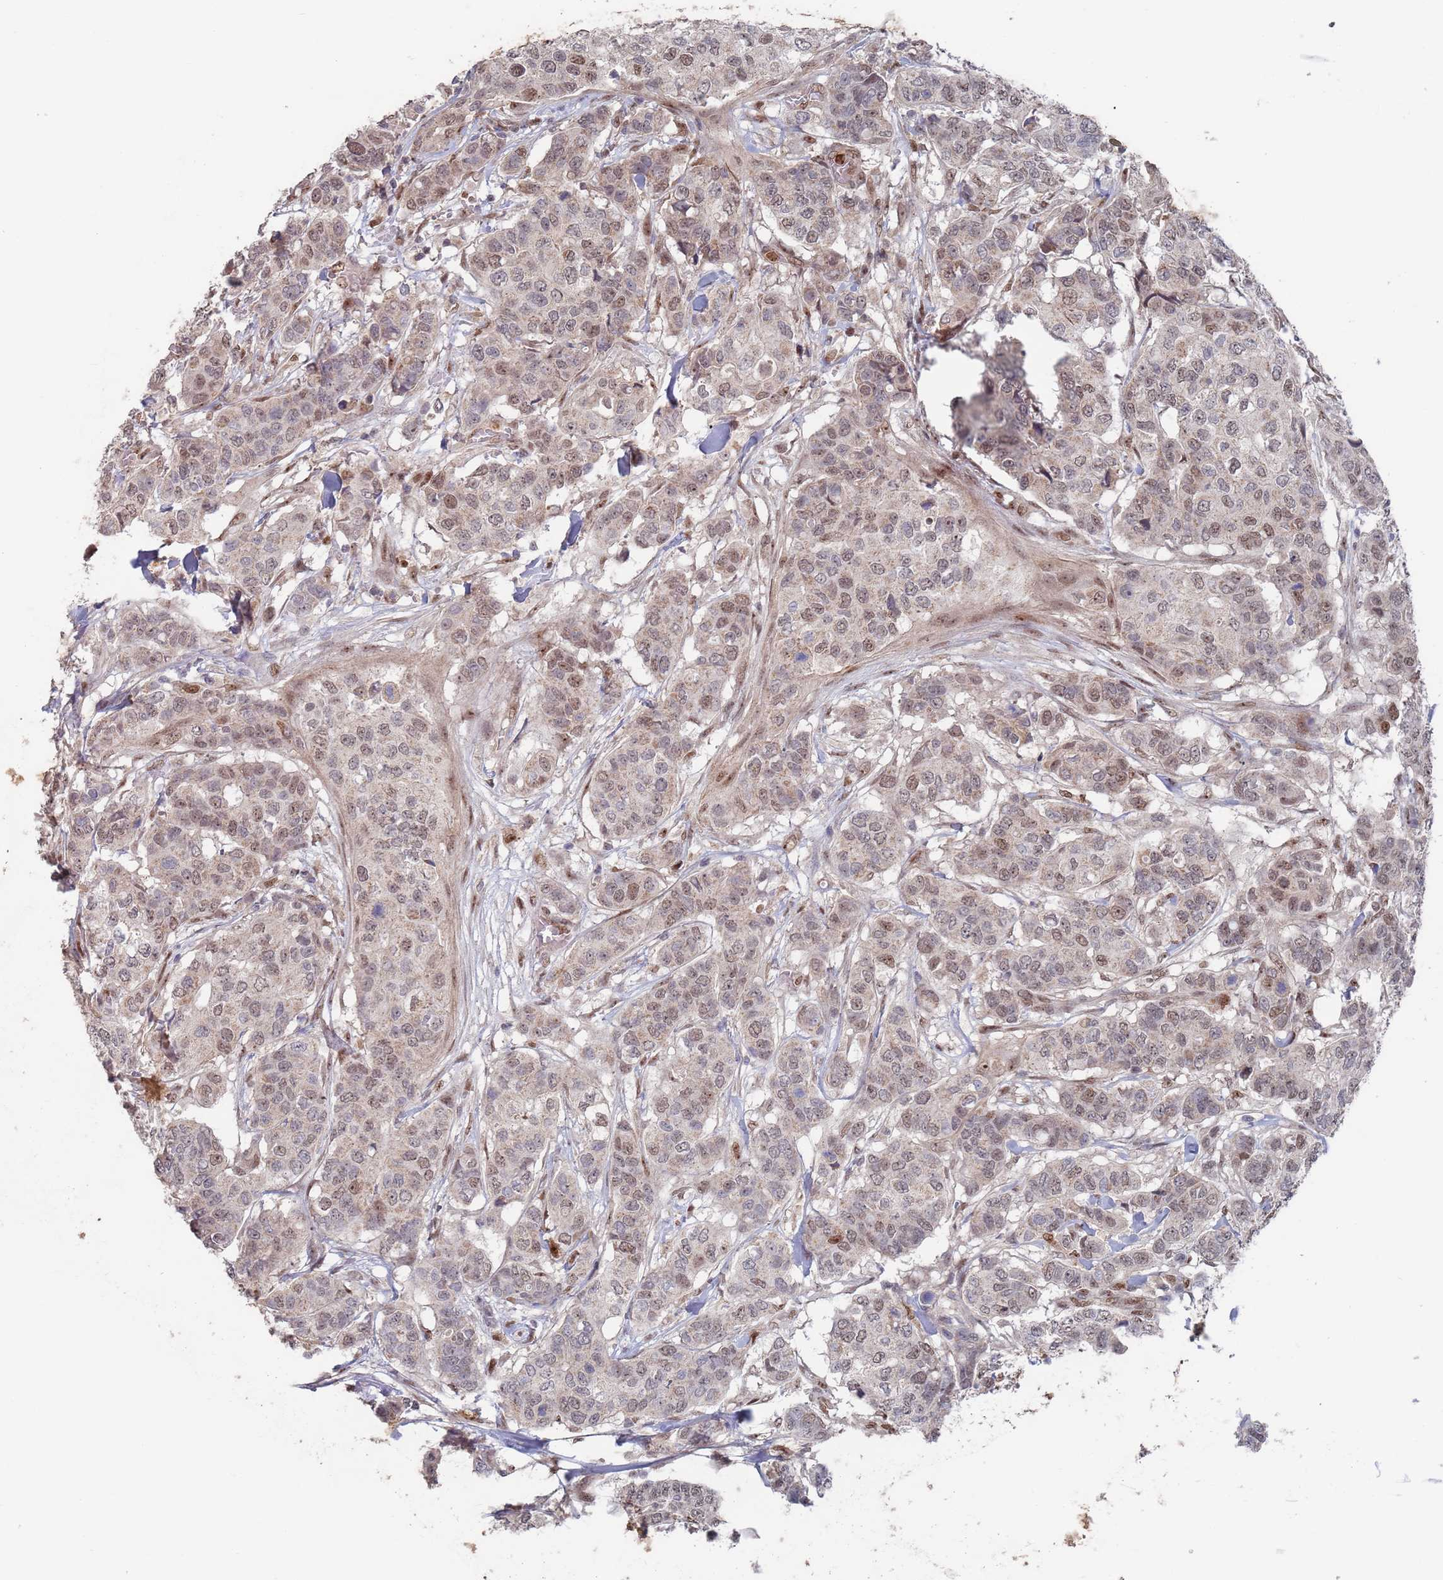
{"staining": {"intensity": "weak", "quantity": "25%-75%", "location": "nuclear"}, "tissue": "breast cancer", "cell_type": "Tumor cells", "image_type": "cancer", "snomed": [{"axis": "morphology", "description": "Lobular carcinoma"}, {"axis": "topography", "description": "Breast"}], "caption": "Protein expression analysis of breast lobular carcinoma exhibits weak nuclear expression in about 25%-75% of tumor cells. Immunohistochemistry (ihc) stains the protein of interest in brown and the nuclei are stained blue.", "gene": "RPP25", "patient": {"sex": "female", "age": 51}}